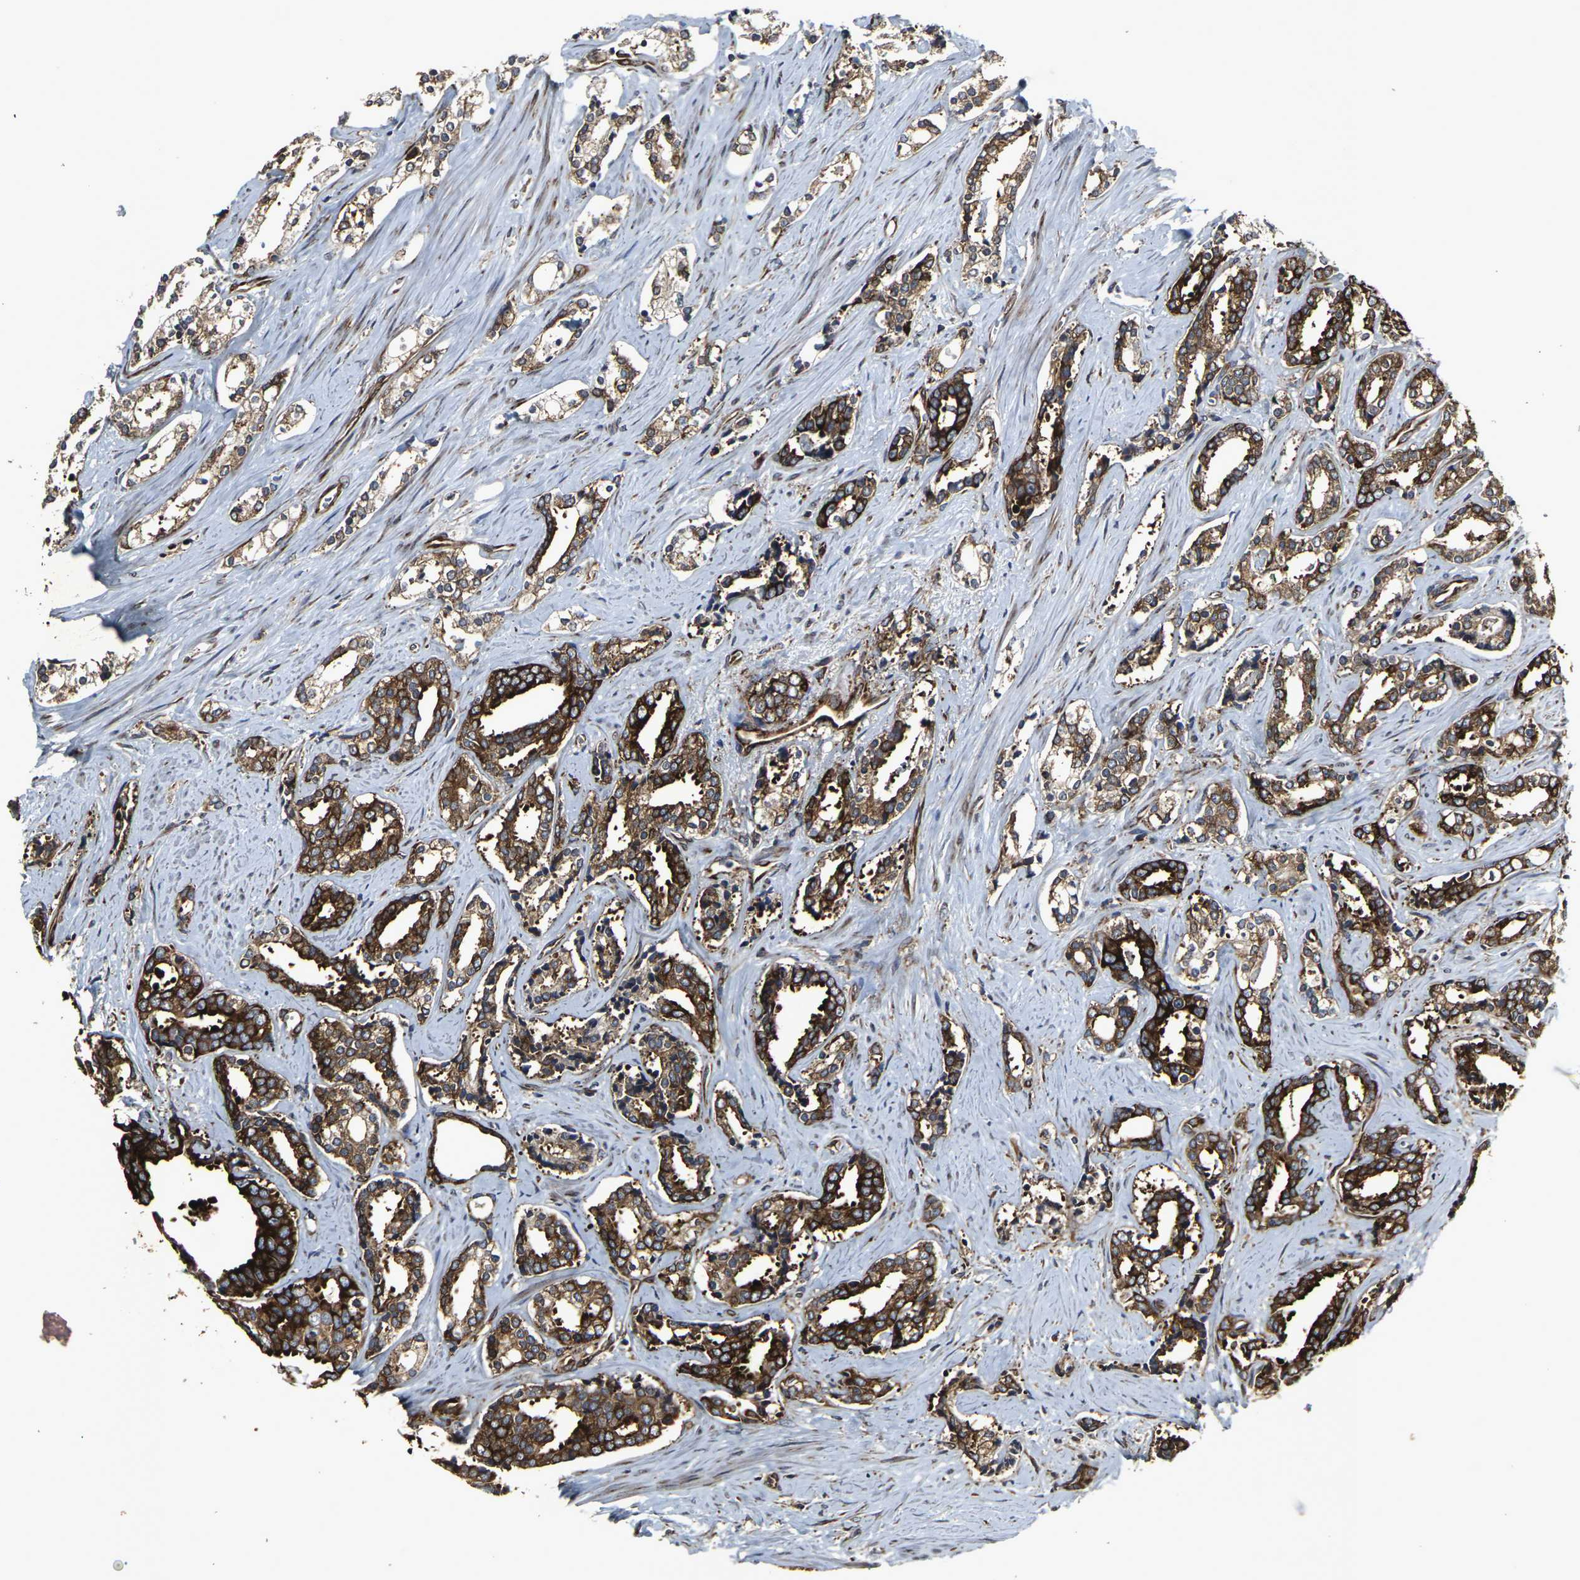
{"staining": {"intensity": "strong", "quantity": ">75%", "location": "cytoplasmic/membranous"}, "tissue": "prostate cancer", "cell_type": "Tumor cells", "image_type": "cancer", "snomed": [{"axis": "morphology", "description": "Adenocarcinoma, High grade"}, {"axis": "topography", "description": "Prostate"}], "caption": "Protein staining exhibits strong cytoplasmic/membranous staining in approximately >75% of tumor cells in prostate cancer.", "gene": "MARCHF2", "patient": {"sex": "male", "age": 67}}